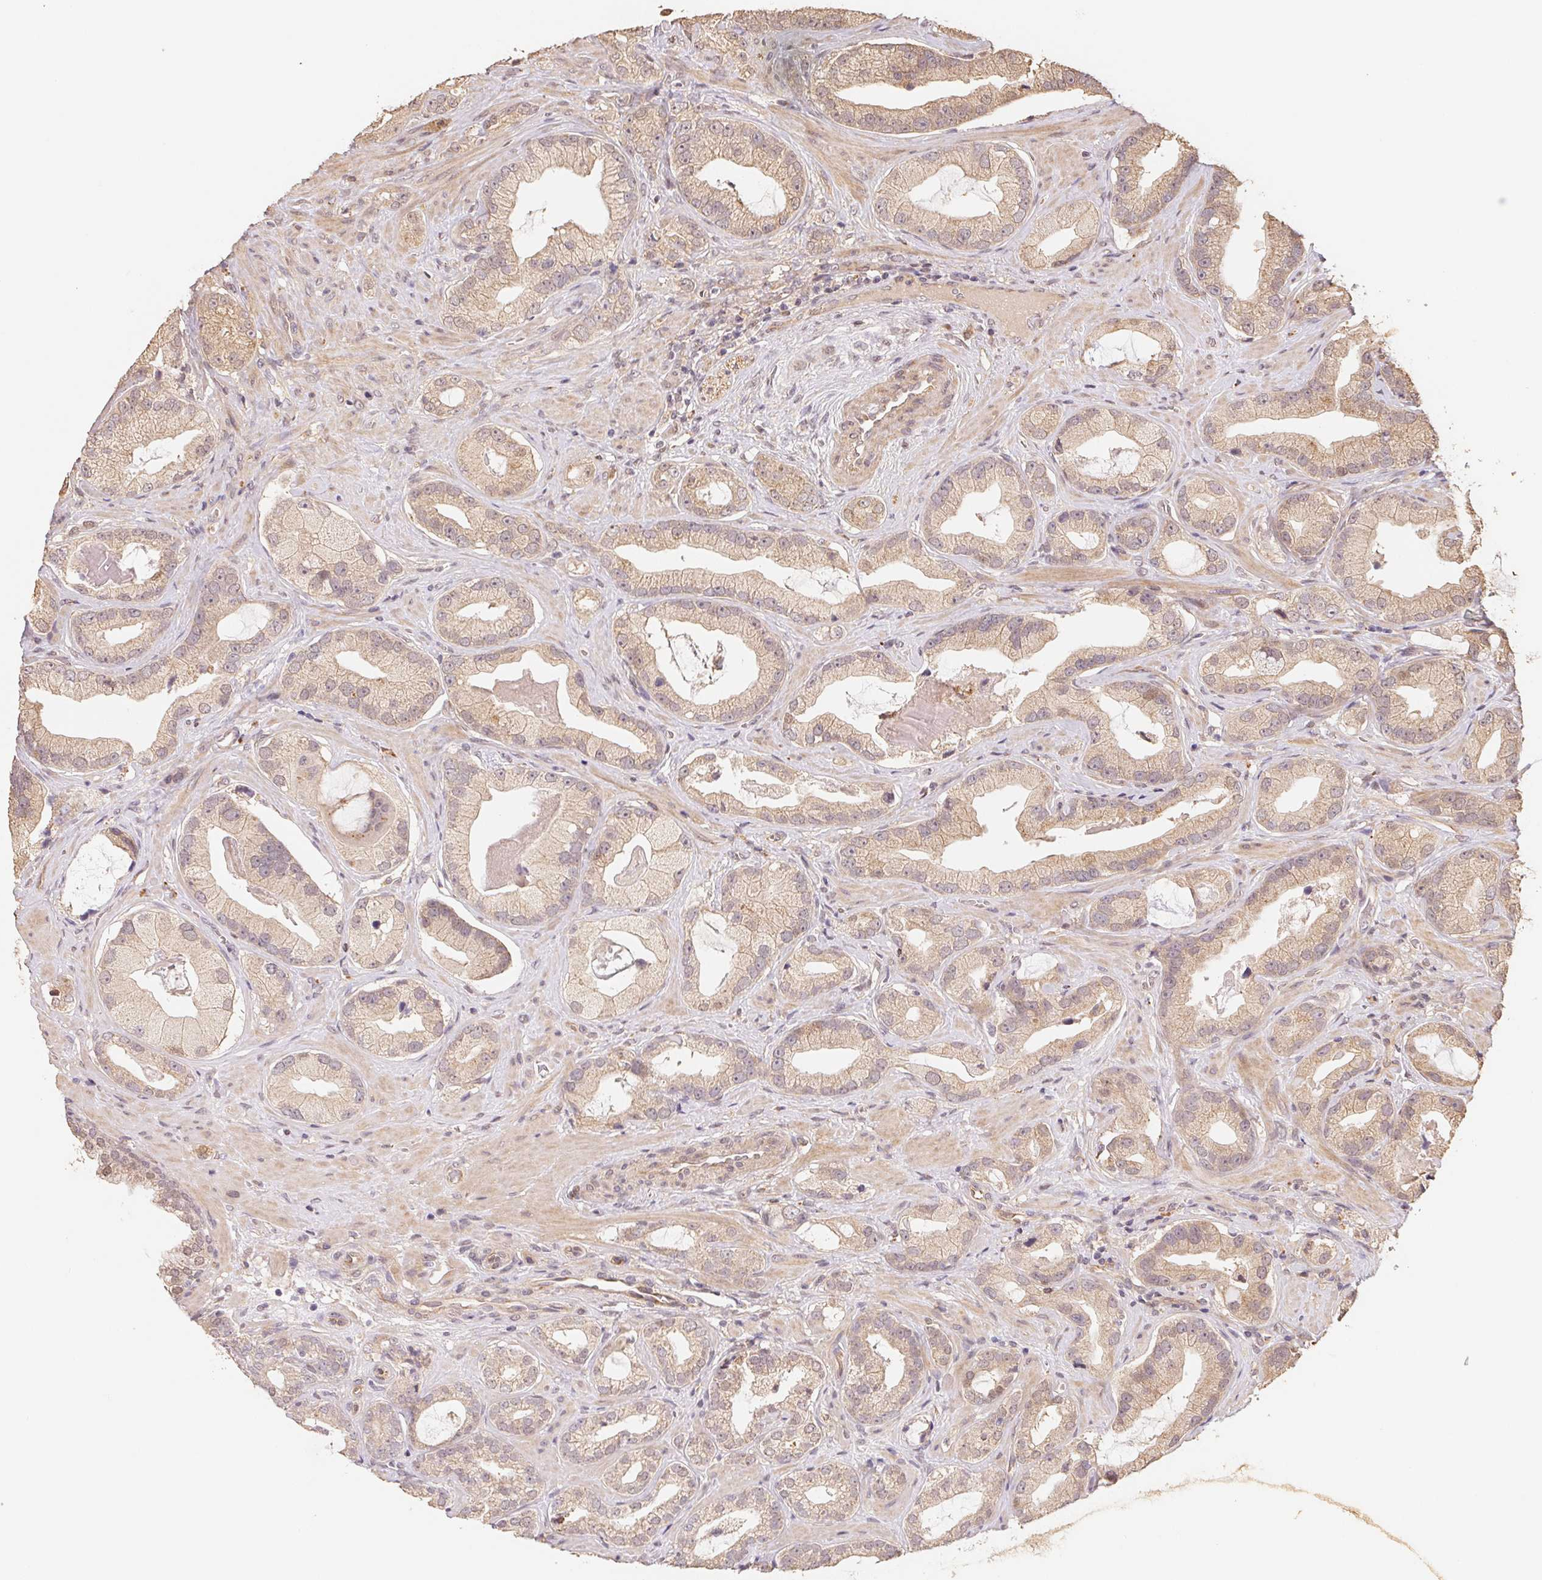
{"staining": {"intensity": "weak", "quantity": ">75%", "location": "cytoplasmic/membranous"}, "tissue": "prostate cancer", "cell_type": "Tumor cells", "image_type": "cancer", "snomed": [{"axis": "morphology", "description": "Adenocarcinoma, Low grade"}, {"axis": "topography", "description": "Prostate"}], "caption": "IHC of human prostate adenocarcinoma (low-grade) reveals low levels of weak cytoplasmic/membranous positivity in approximately >75% of tumor cells.", "gene": "TMEM222", "patient": {"sex": "male", "age": 62}}